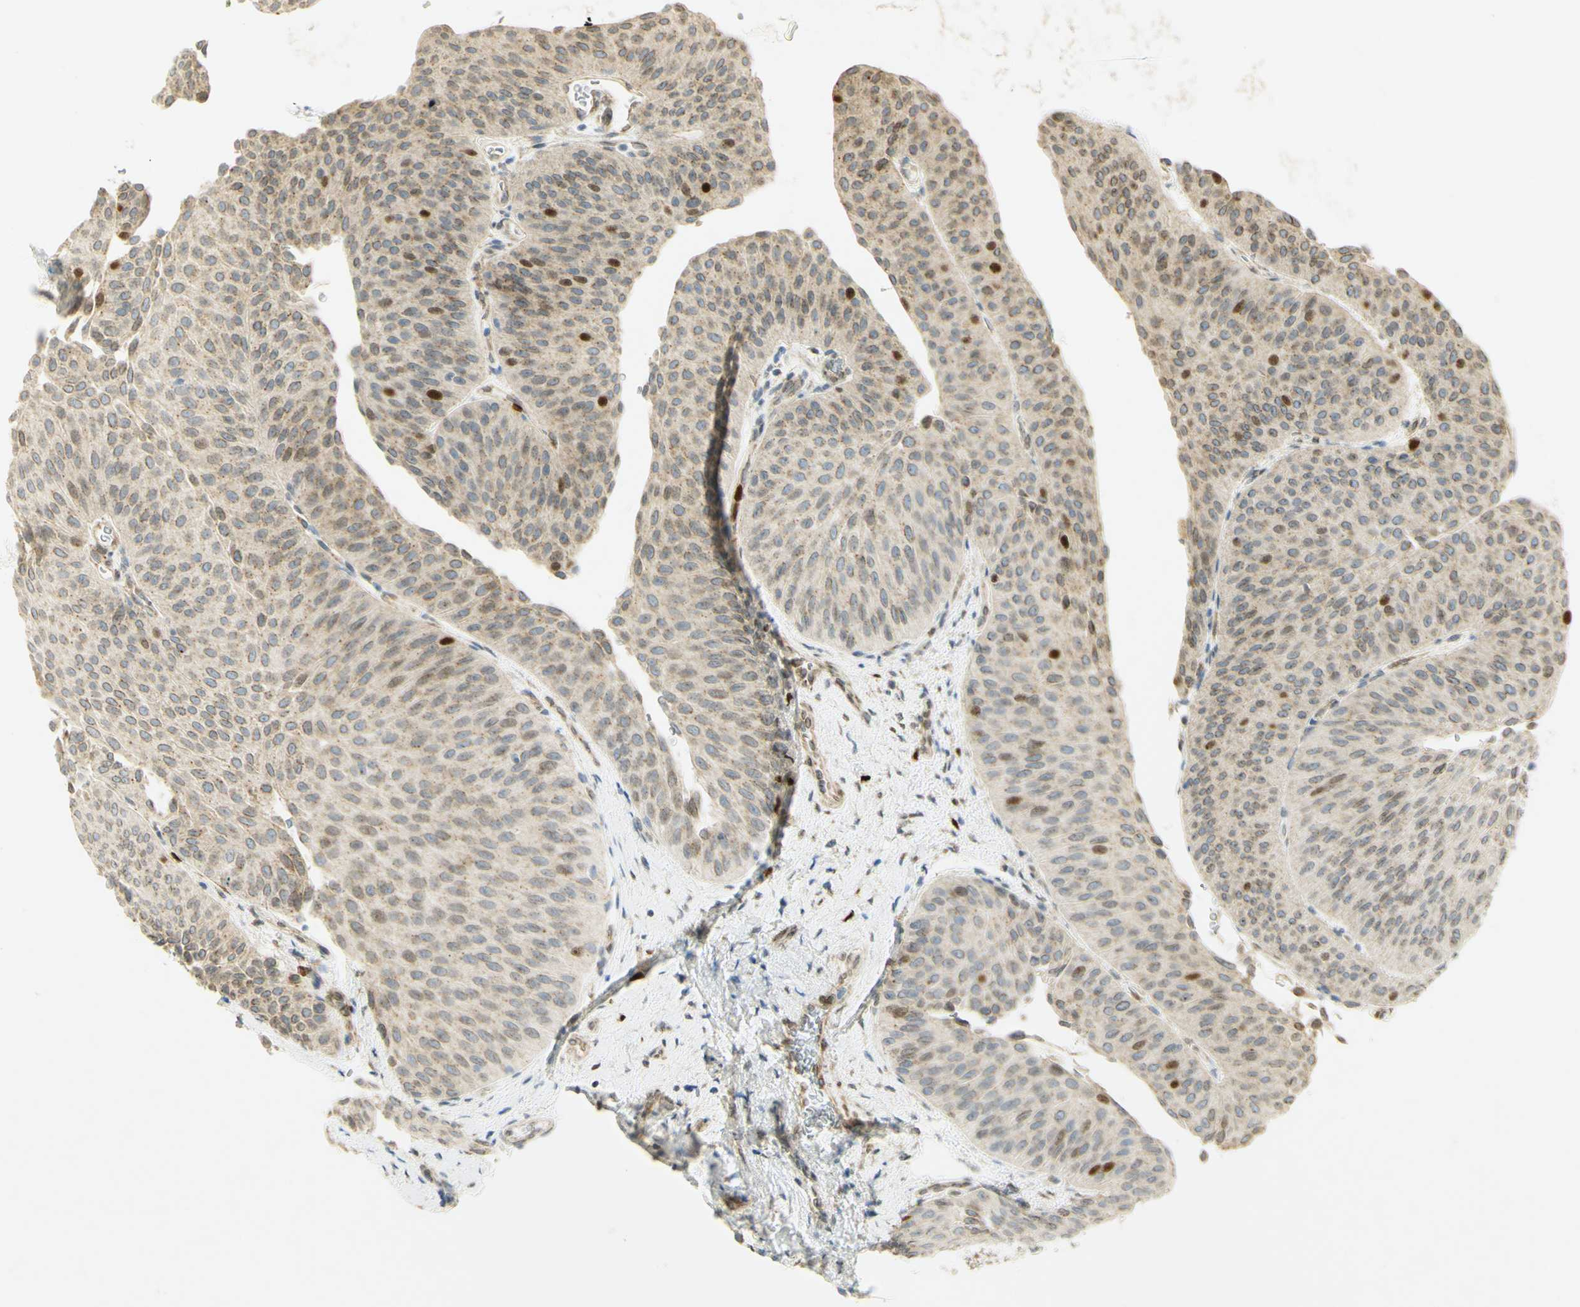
{"staining": {"intensity": "strong", "quantity": "<25%", "location": "nuclear"}, "tissue": "urothelial cancer", "cell_type": "Tumor cells", "image_type": "cancer", "snomed": [{"axis": "morphology", "description": "Urothelial carcinoma, Low grade"}, {"axis": "topography", "description": "Urinary bladder"}], "caption": "The image displays staining of urothelial cancer, revealing strong nuclear protein expression (brown color) within tumor cells.", "gene": "E2F1", "patient": {"sex": "female", "age": 60}}